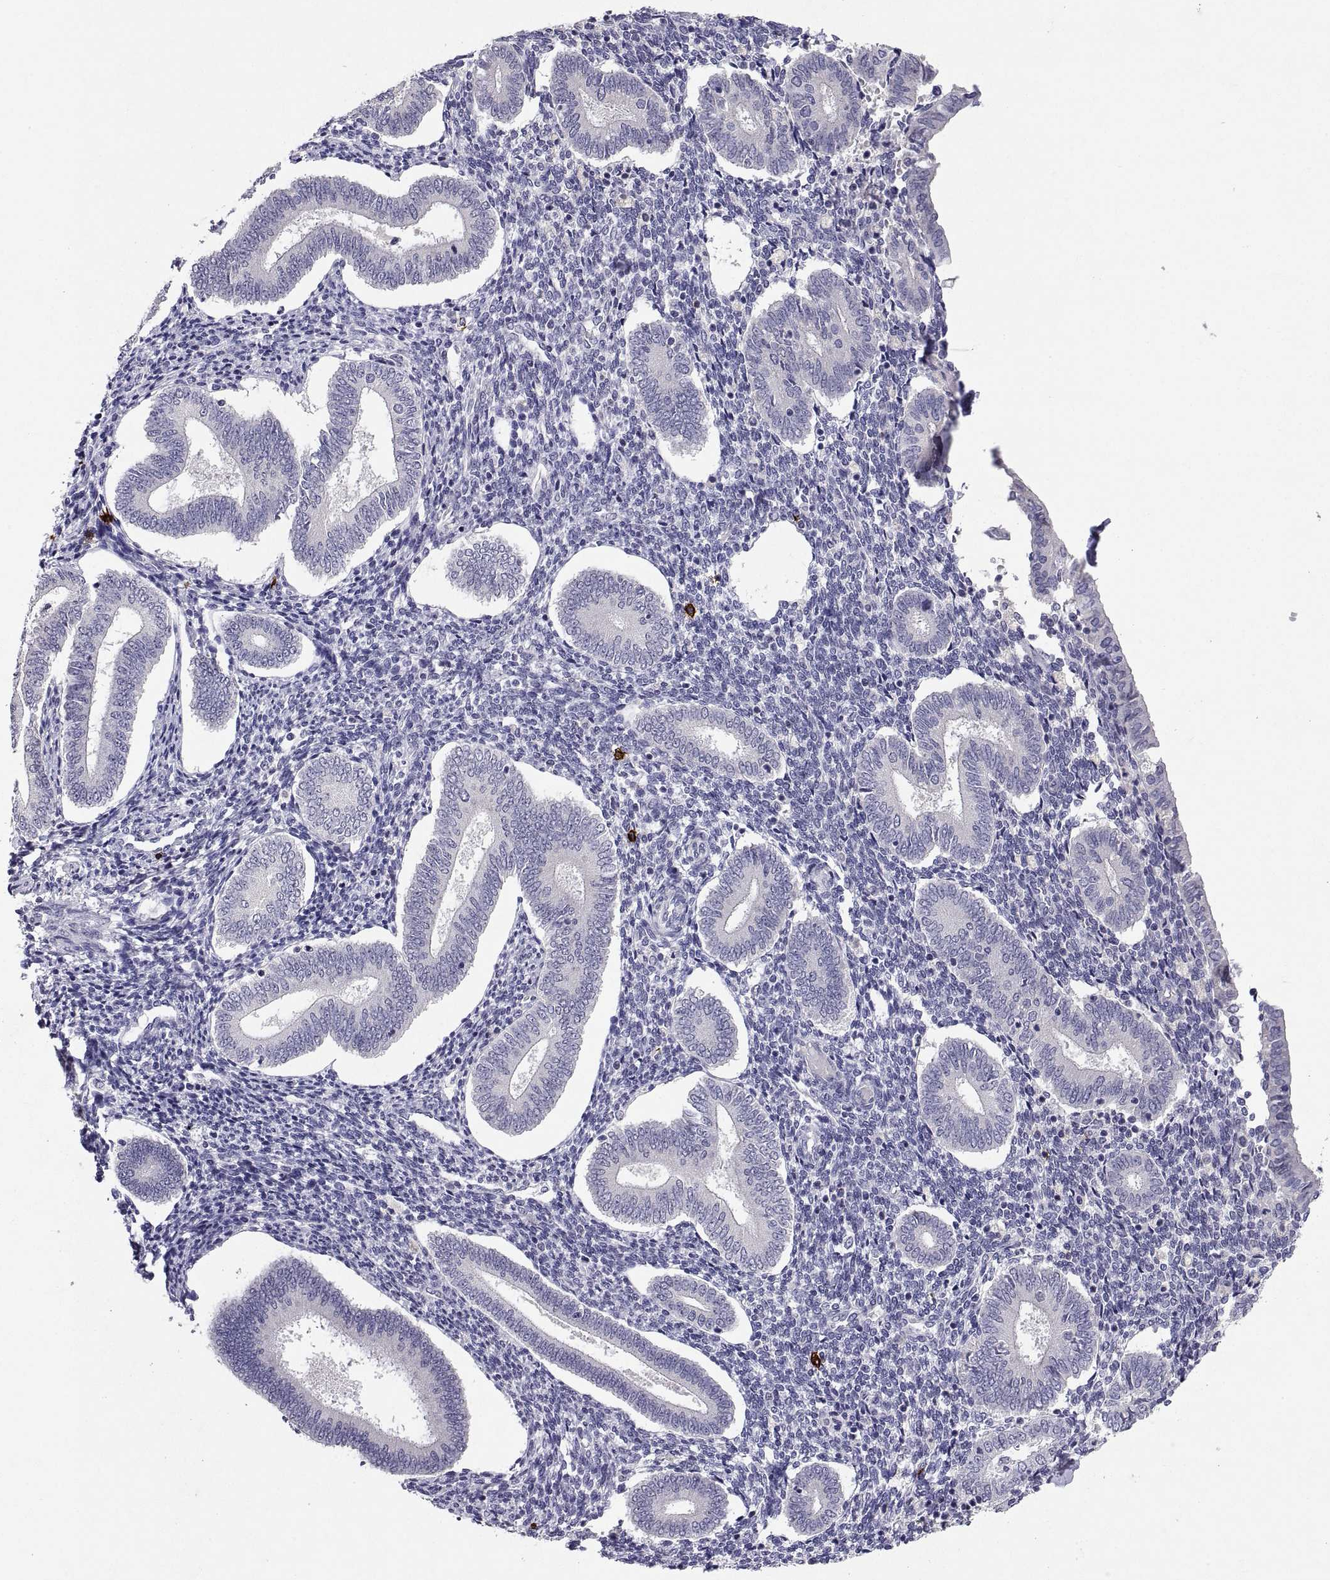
{"staining": {"intensity": "negative", "quantity": "none", "location": "none"}, "tissue": "endometrium", "cell_type": "Cells in endometrial stroma", "image_type": "normal", "snomed": [{"axis": "morphology", "description": "Normal tissue, NOS"}, {"axis": "topography", "description": "Endometrium"}], "caption": "There is no significant positivity in cells in endometrial stroma of endometrium. (DAB (3,3'-diaminobenzidine) IHC, high magnification).", "gene": "MS4A1", "patient": {"sex": "female", "age": 40}}